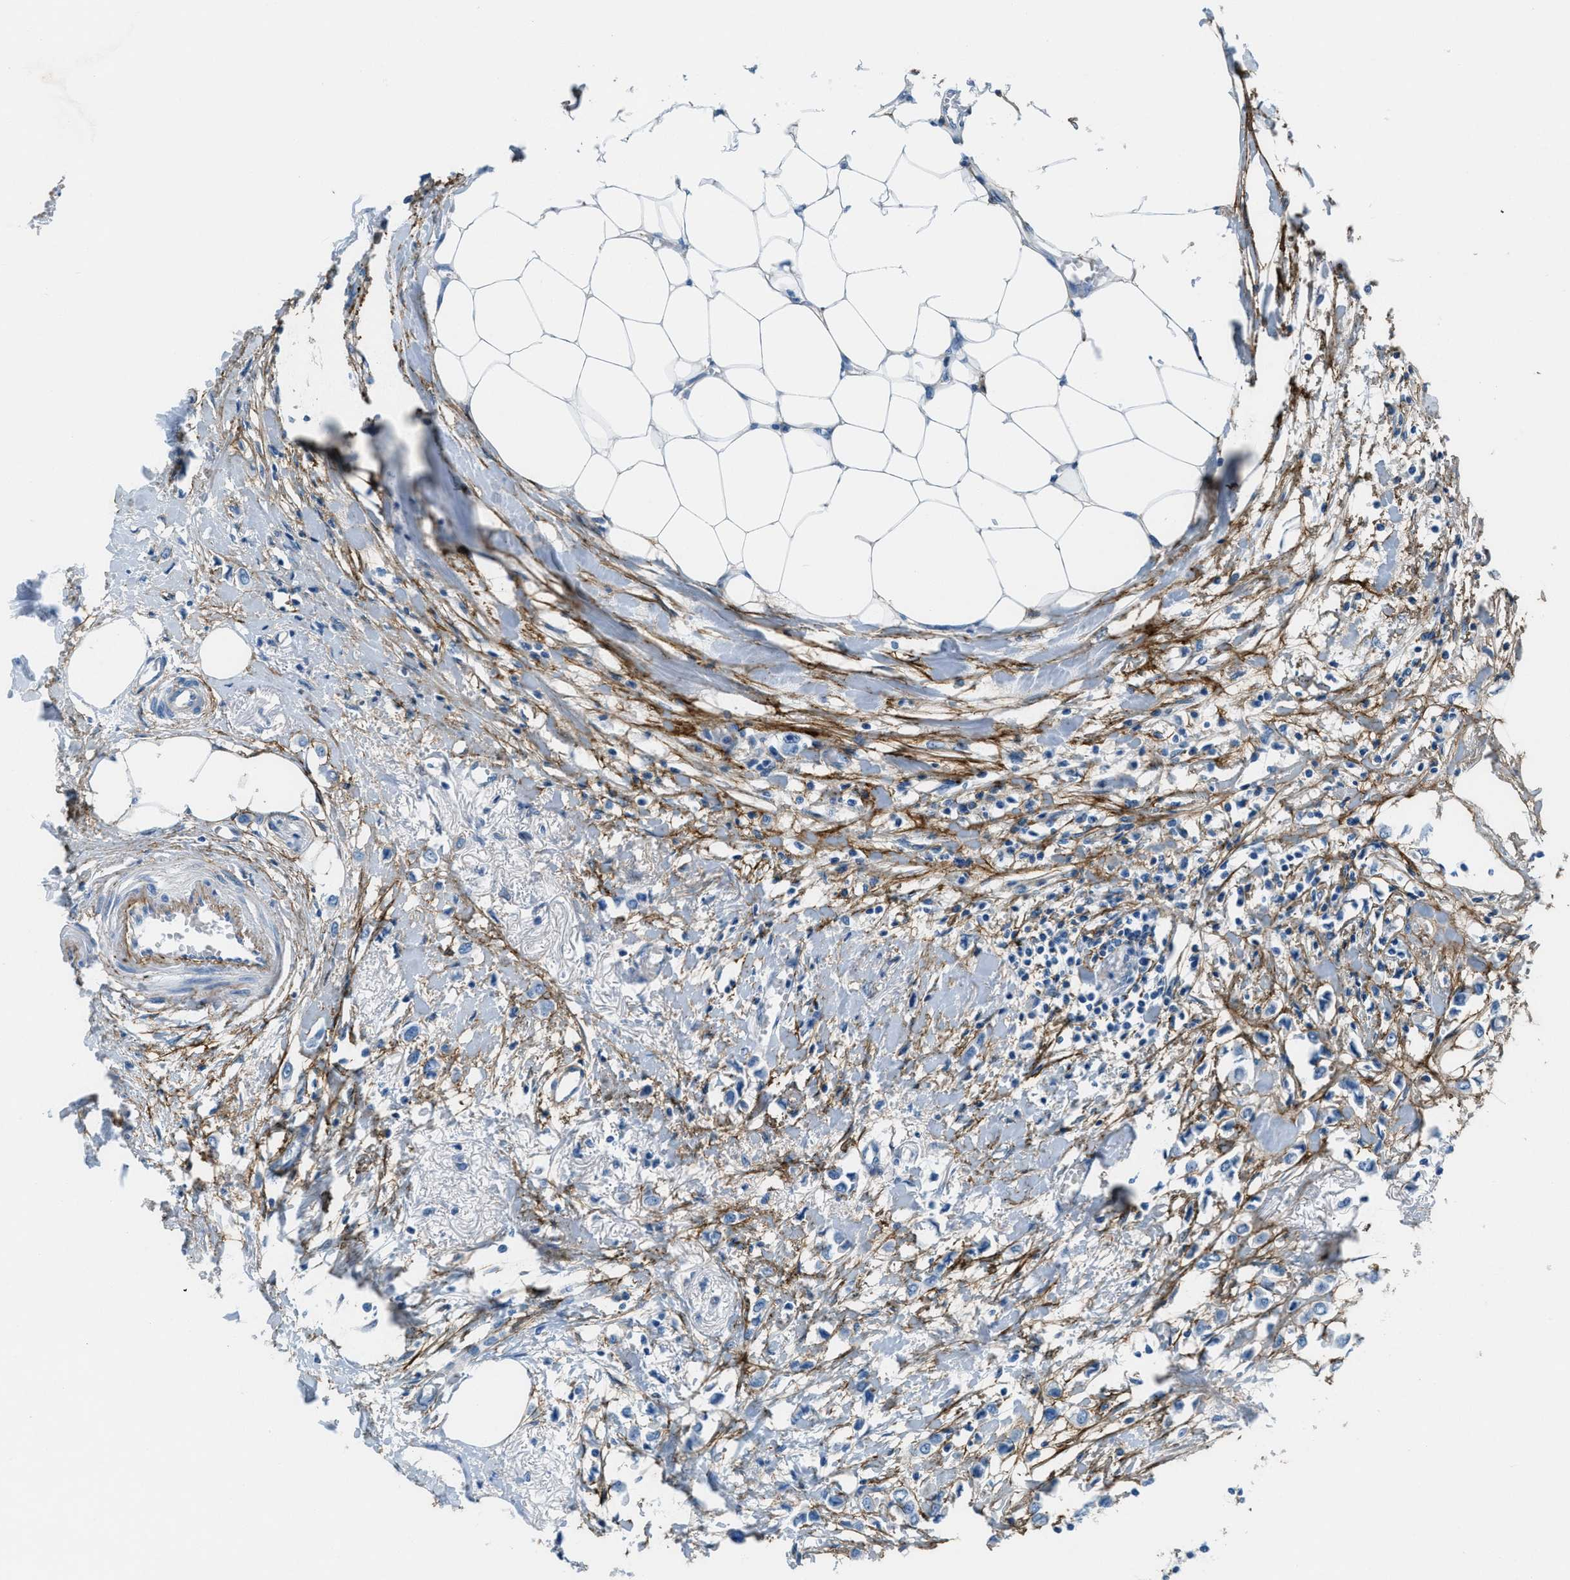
{"staining": {"intensity": "negative", "quantity": "none", "location": "none"}, "tissue": "breast cancer", "cell_type": "Tumor cells", "image_type": "cancer", "snomed": [{"axis": "morphology", "description": "Lobular carcinoma"}, {"axis": "topography", "description": "Breast"}], "caption": "An image of lobular carcinoma (breast) stained for a protein exhibits no brown staining in tumor cells. (Immunohistochemistry, brightfield microscopy, high magnification).", "gene": "FBN1", "patient": {"sex": "female", "age": 51}}